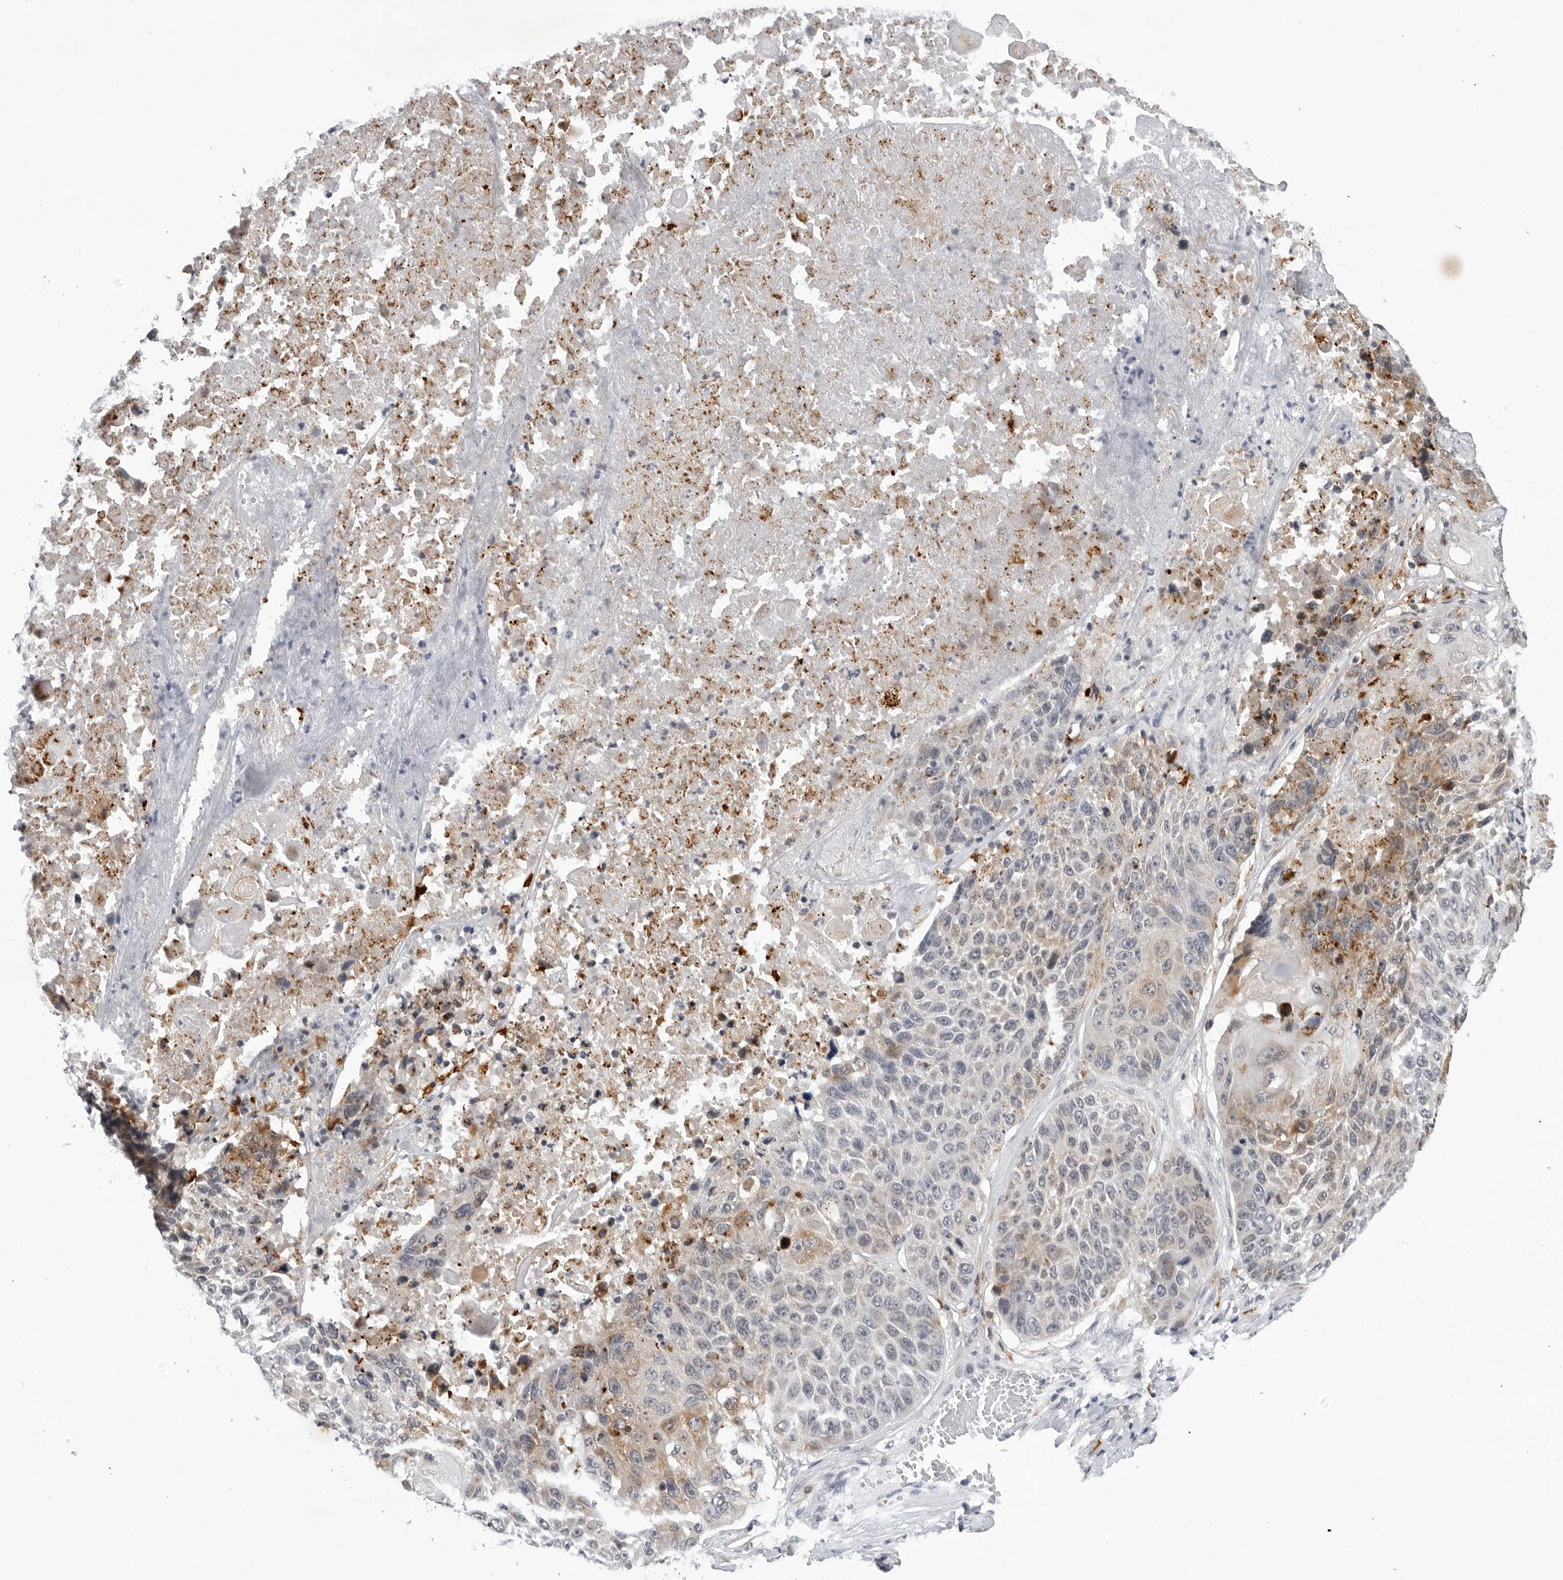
{"staining": {"intensity": "moderate", "quantity": "25%-75%", "location": "cytoplasmic/membranous"}, "tissue": "lung cancer", "cell_type": "Tumor cells", "image_type": "cancer", "snomed": [{"axis": "morphology", "description": "Squamous cell carcinoma, NOS"}, {"axis": "topography", "description": "Lung"}], "caption": "Human lung squamous cell carcinoma stained with a protein marker shows moderate staining in tumor cells.", "gene": "CDK20", "patient": {"sex": "male", "age": 61}}